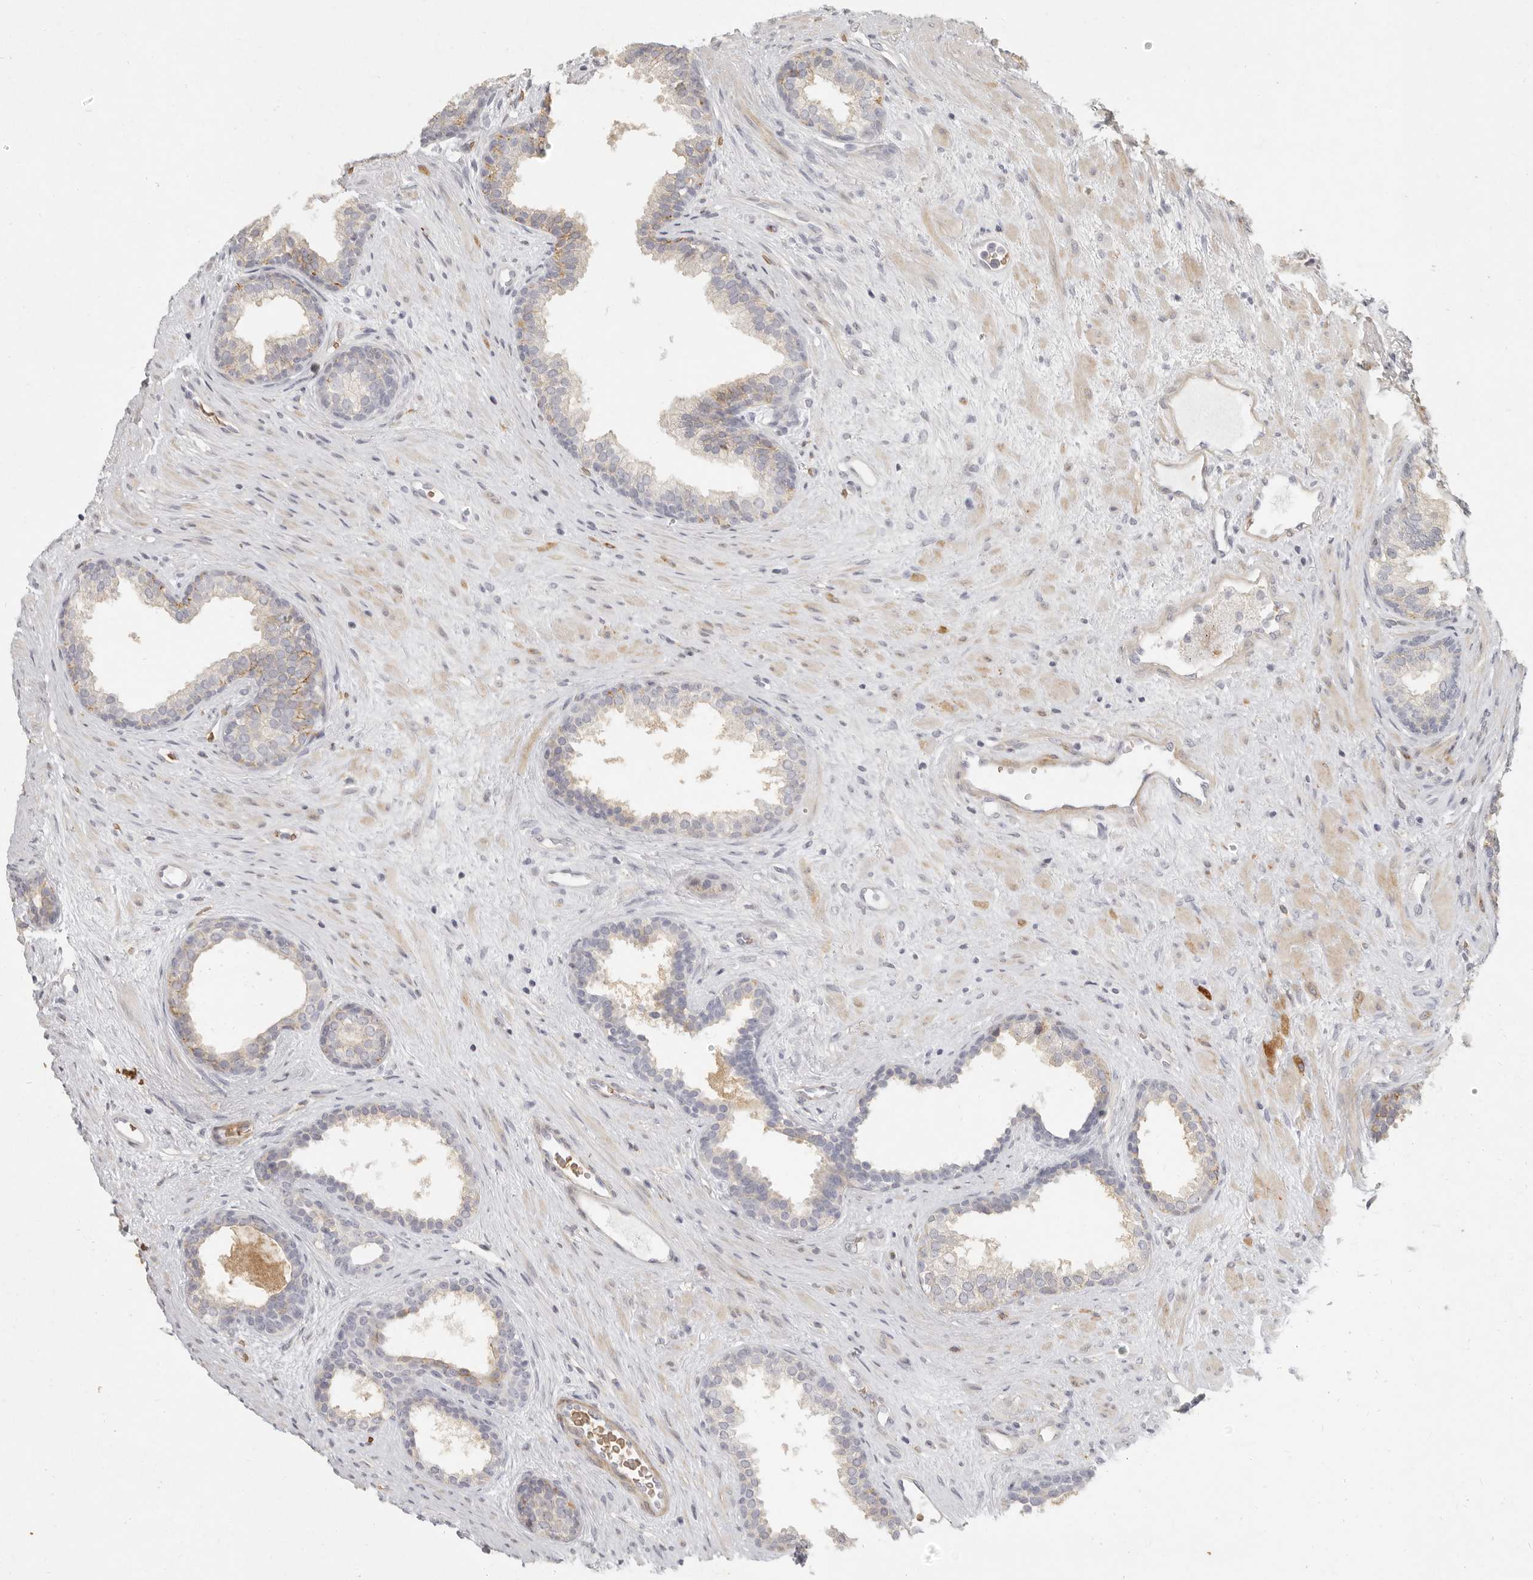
{"staining": {"intensity": "weak", "quantity": "25%-75%", "location": "cytoplasmic/membranous"}, "tissue": "prostate", "cell_type": "Glandular cells", "image_type": "normal", "snomed": [{"axis": "morphology", "description": "Normal tissue, NOS"}, {"axis": "topography", "description": "Prostate"}], "caption": "This micrograph shows immunohistochemistry (IHC) staining of benign human prostate, with low weak cytoplasmic/membranous expression in approximately 25%-75% of glandular cells.", "gene": "NIBAN1", "patient": {"sex": "male", "age": 76}}